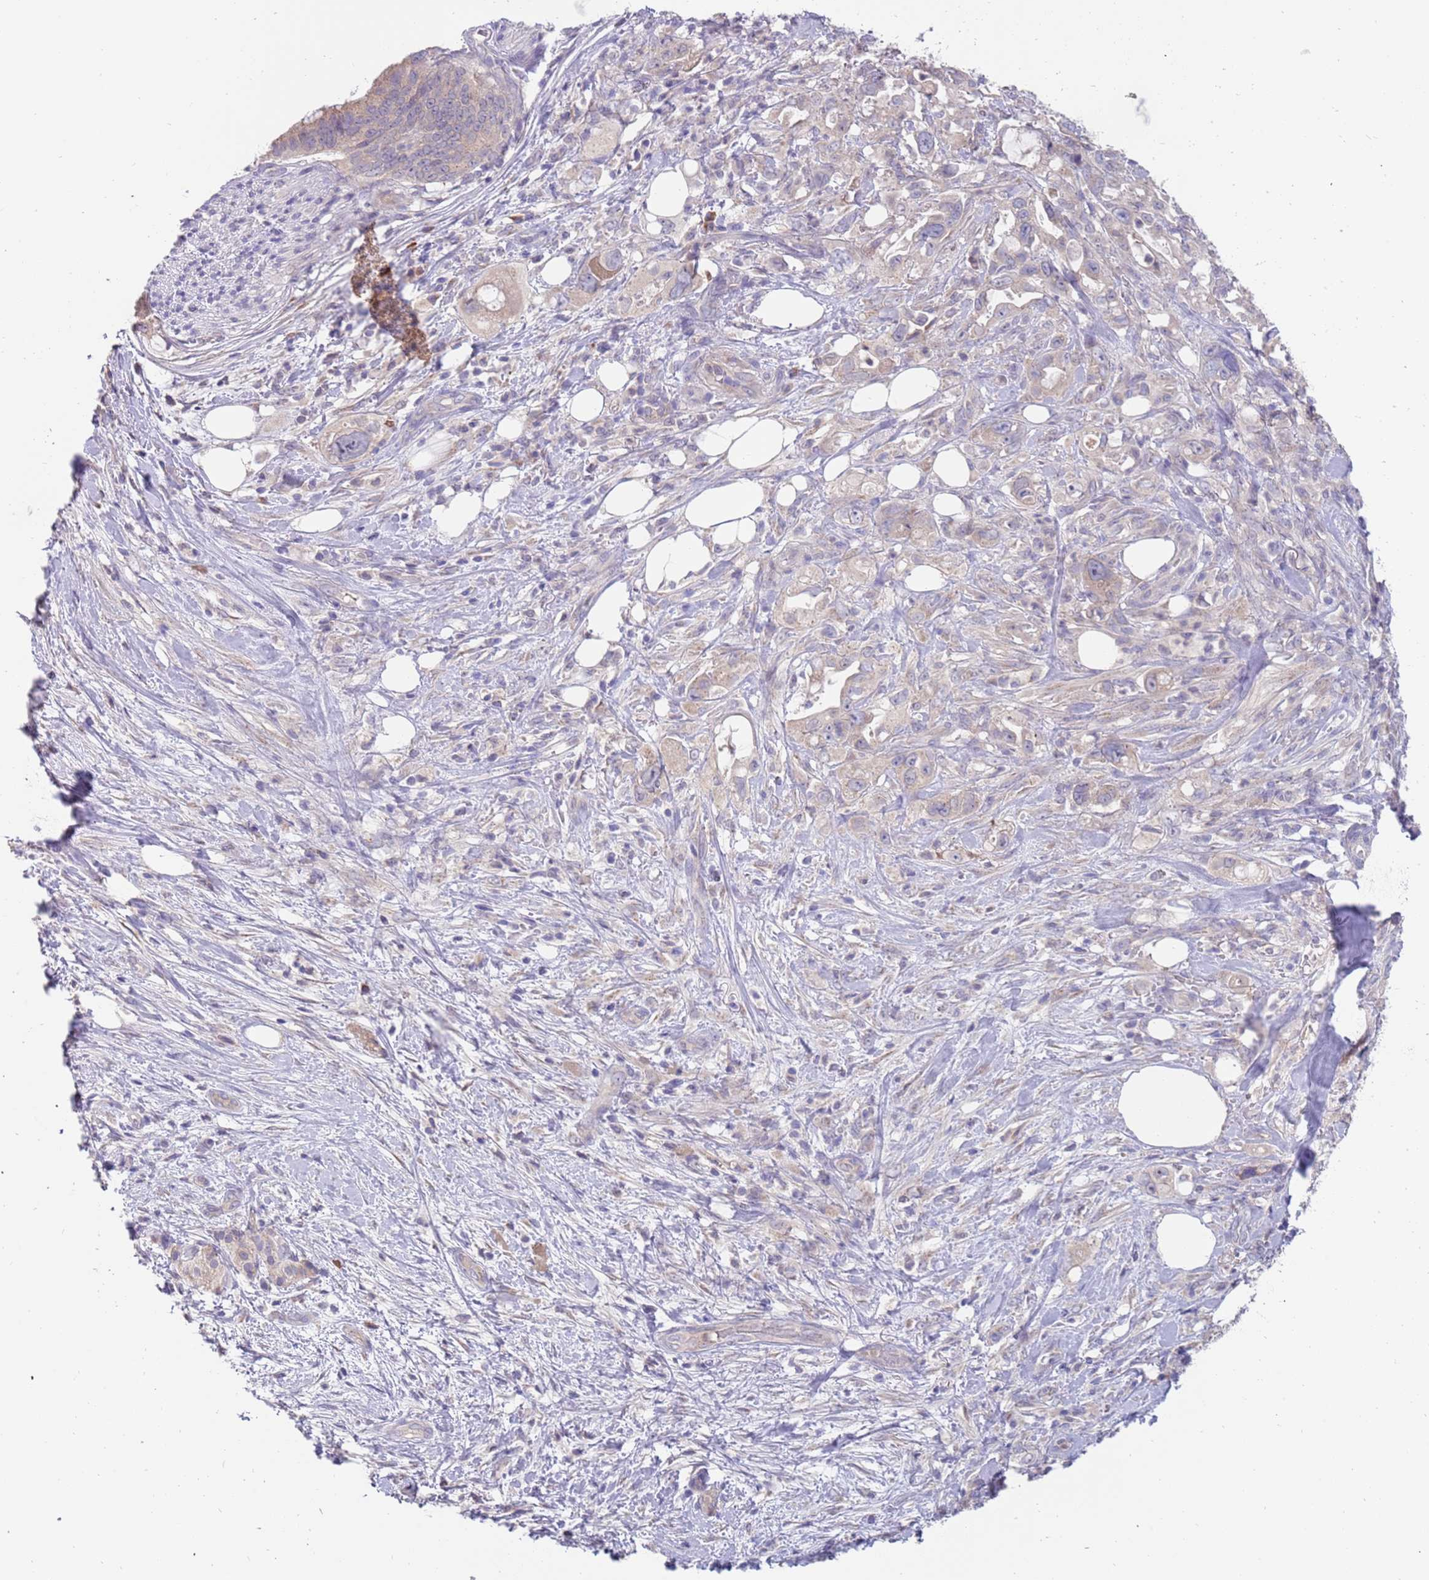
{"staining": {"intensity": "negative", "quantity": "none", "location": "none"}, "tissue": "pancreatic cancer", "cell_type": "Tumor cells", "image_type": "cancer", "snomed": [{"axis": "morphology", "description": "Adenocarcinoma, NOS"}, {"axis": "topography", "description": "Pancreas"}], "caption": "Protein analysis of pancreatic cancer exhibits no significant expression in tumor cells.", "gene": "ZNF746", "patient": {"sex": "female", "age": 61}}